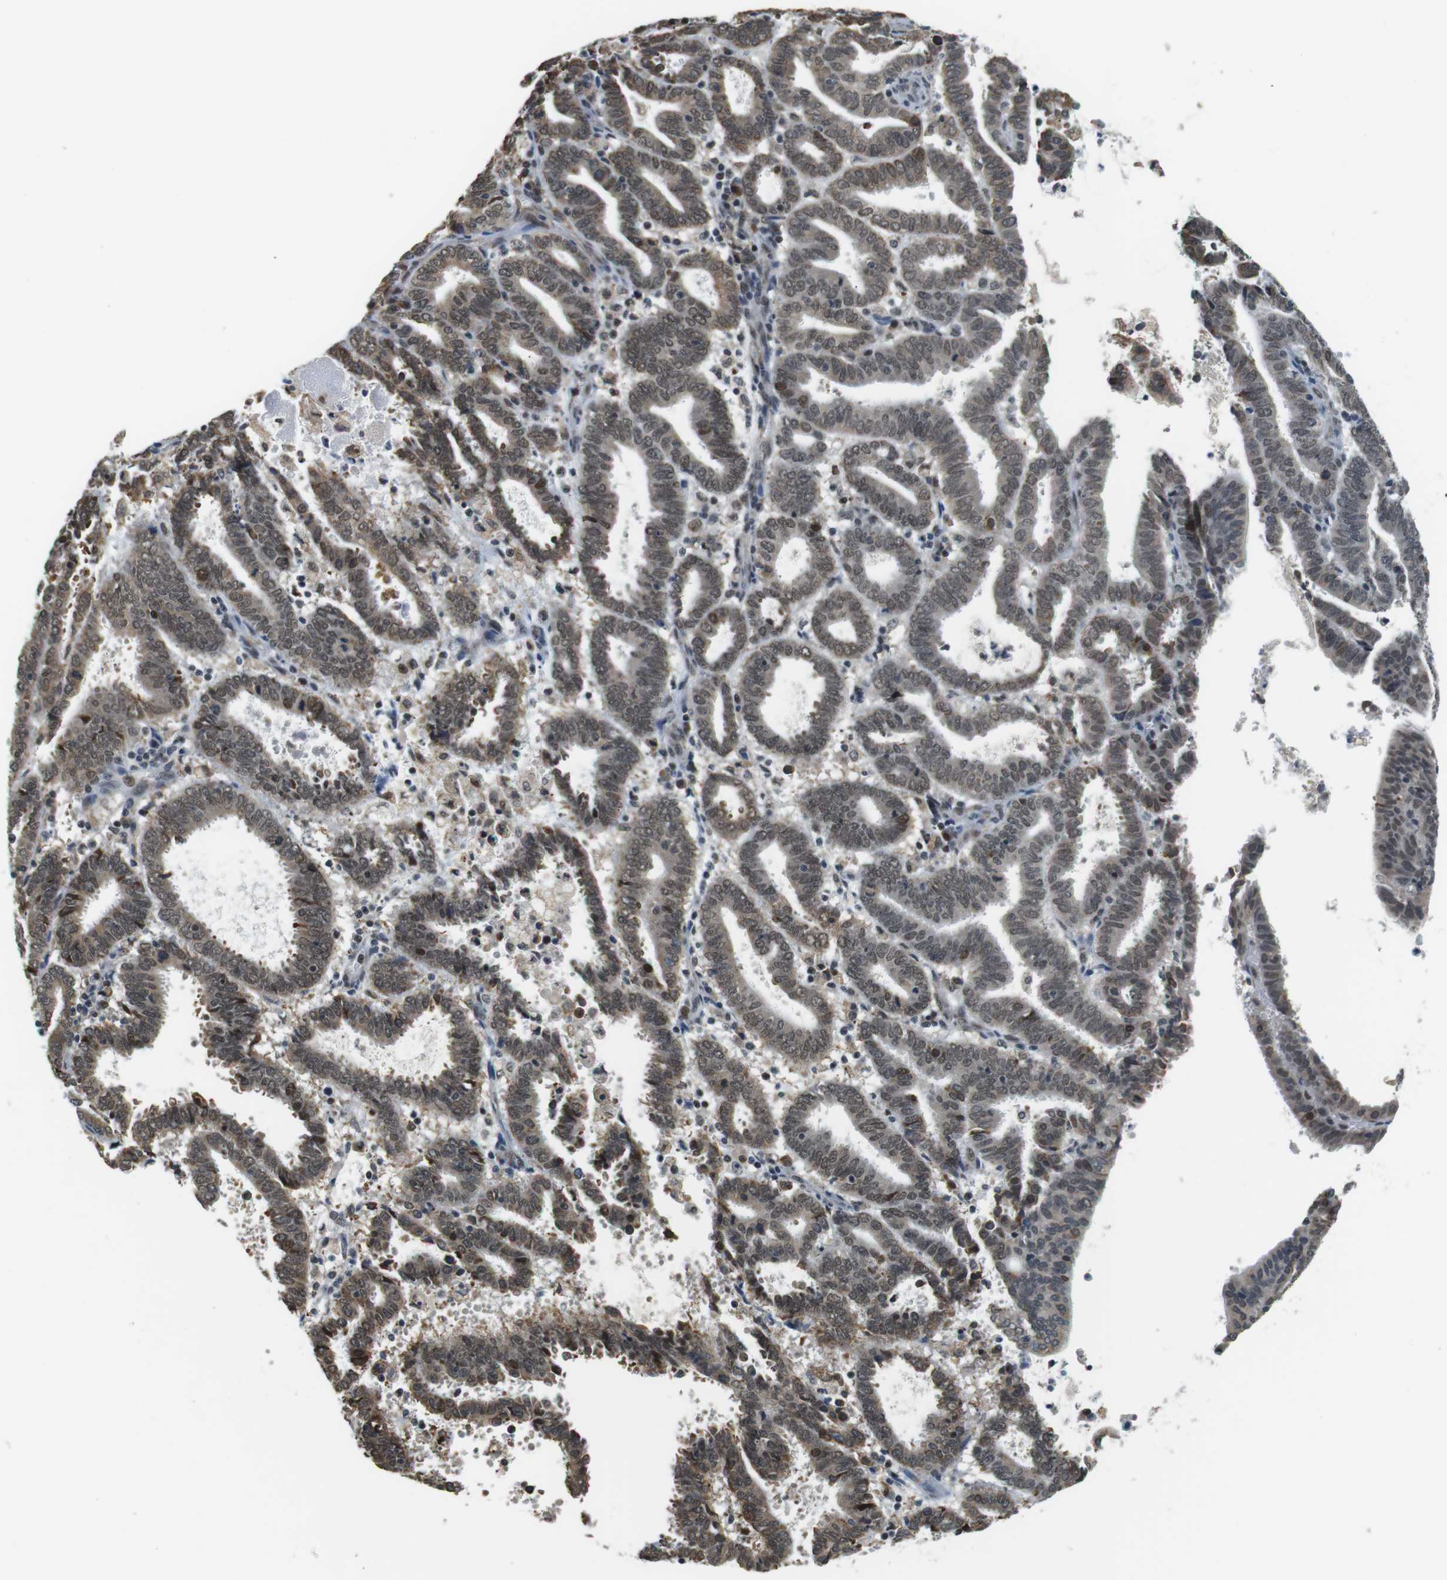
{"staining": {"intensity": "moderate", "quantity": "25%-75%", "location": "nuclear"}, "tissue": "endometrial cancer", "cell_type": "Tumor cells", "image_type": "cancer", "snomed": [{"axis": "morphology", "description": "Adenocarcinoma, NOS"}, {"axis": "topography", "description": "Uterus"}], "caption": "A high-resolution micrograph shows immunohistochemistry (IHC) staining of endometrial cancer, which reveals moderate nuclear positivity in approximately 25%-75% of tumor cells. The staining was performed using DAB to visualize the protein expression in brown, while the nuclei were stained in blue with hematoxylin (Magnification: 20x).", "gene": "RNF38", "patient": {"sex": "female", "age": 83}}